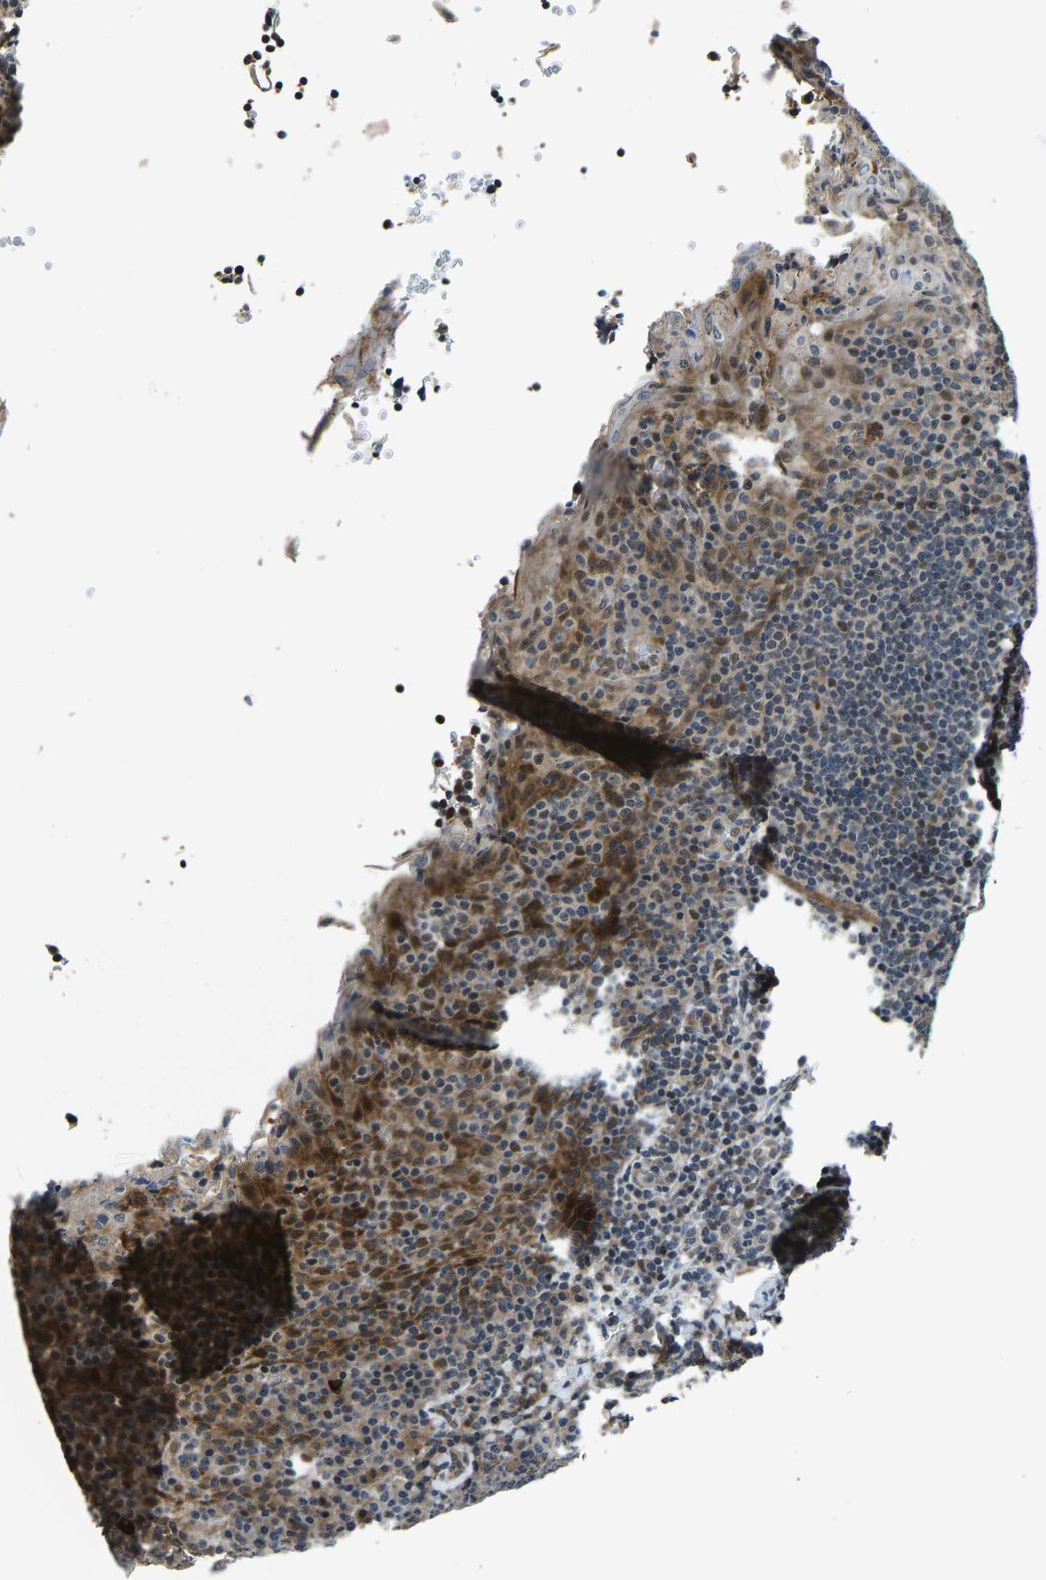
{"staining": {"intensity": "moderate", "quantity": ">75%", "location": "cytoplasmic/membranous,nuclear"}, "tissue": "tonsil", "cell_type": "Germinal center cells", "image_type": "normal", "snomed": [{"axis": "morphology", "description": "Normal tissue, NOS"}, {"axis": "topography", "description": "Tonsil"}], "caption": "Protein staining of benign tonsil displays moderate cytoplasmic/membranous,nuclear positivity in about >75% of germinal center cells. (DAB IHC, brown staining for protein, blue staining for nuclei).", "gene": "RLIM", "patient": {"sex": "male", "age": 17}}